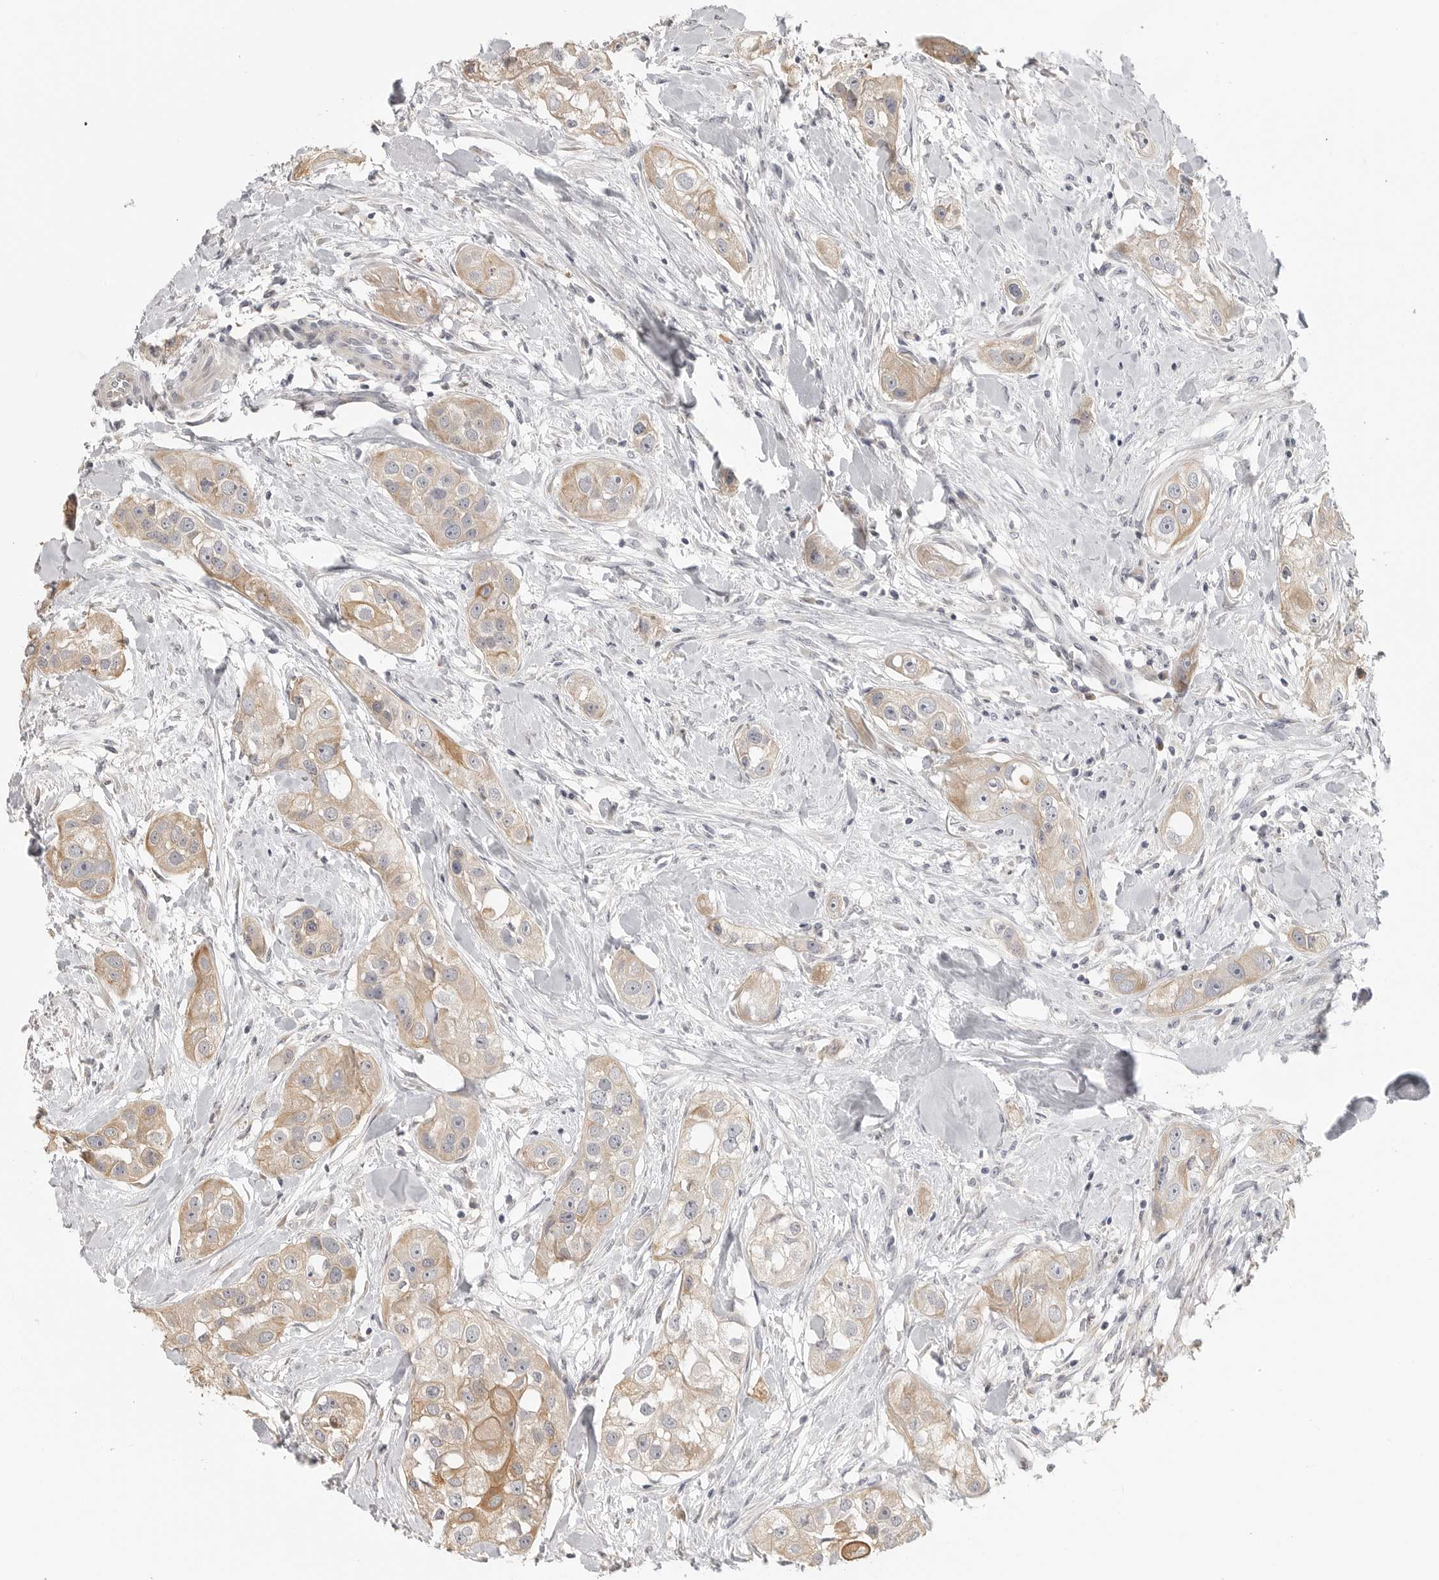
{"staining": {"intensity": "weak", "quantity": "25%-75%", "location": "cytoplasmic/membranous"}, "tissue": "head and neck cancer", "cell_type": "Tumor cells", "image_type": "cancer", "snomed": [{"axis": "morphology", "description": "Normal tissue, NOS"}, {"axis": "morphology", "description": "Squamous cell carcinoma, NOS"}, {"axis": "topography", "description": "Skeletal muscle"}, {"axis": "topography", "description": "Head-Neck"}], "caption": "Head and neck squamous cell carcinoma tissue exhibits weak cytoplasmic/membranous expression in approximately 25%-75% of tumor cells", "gene": "IDO1", "patient": {"sex": "male", "age": 51}}